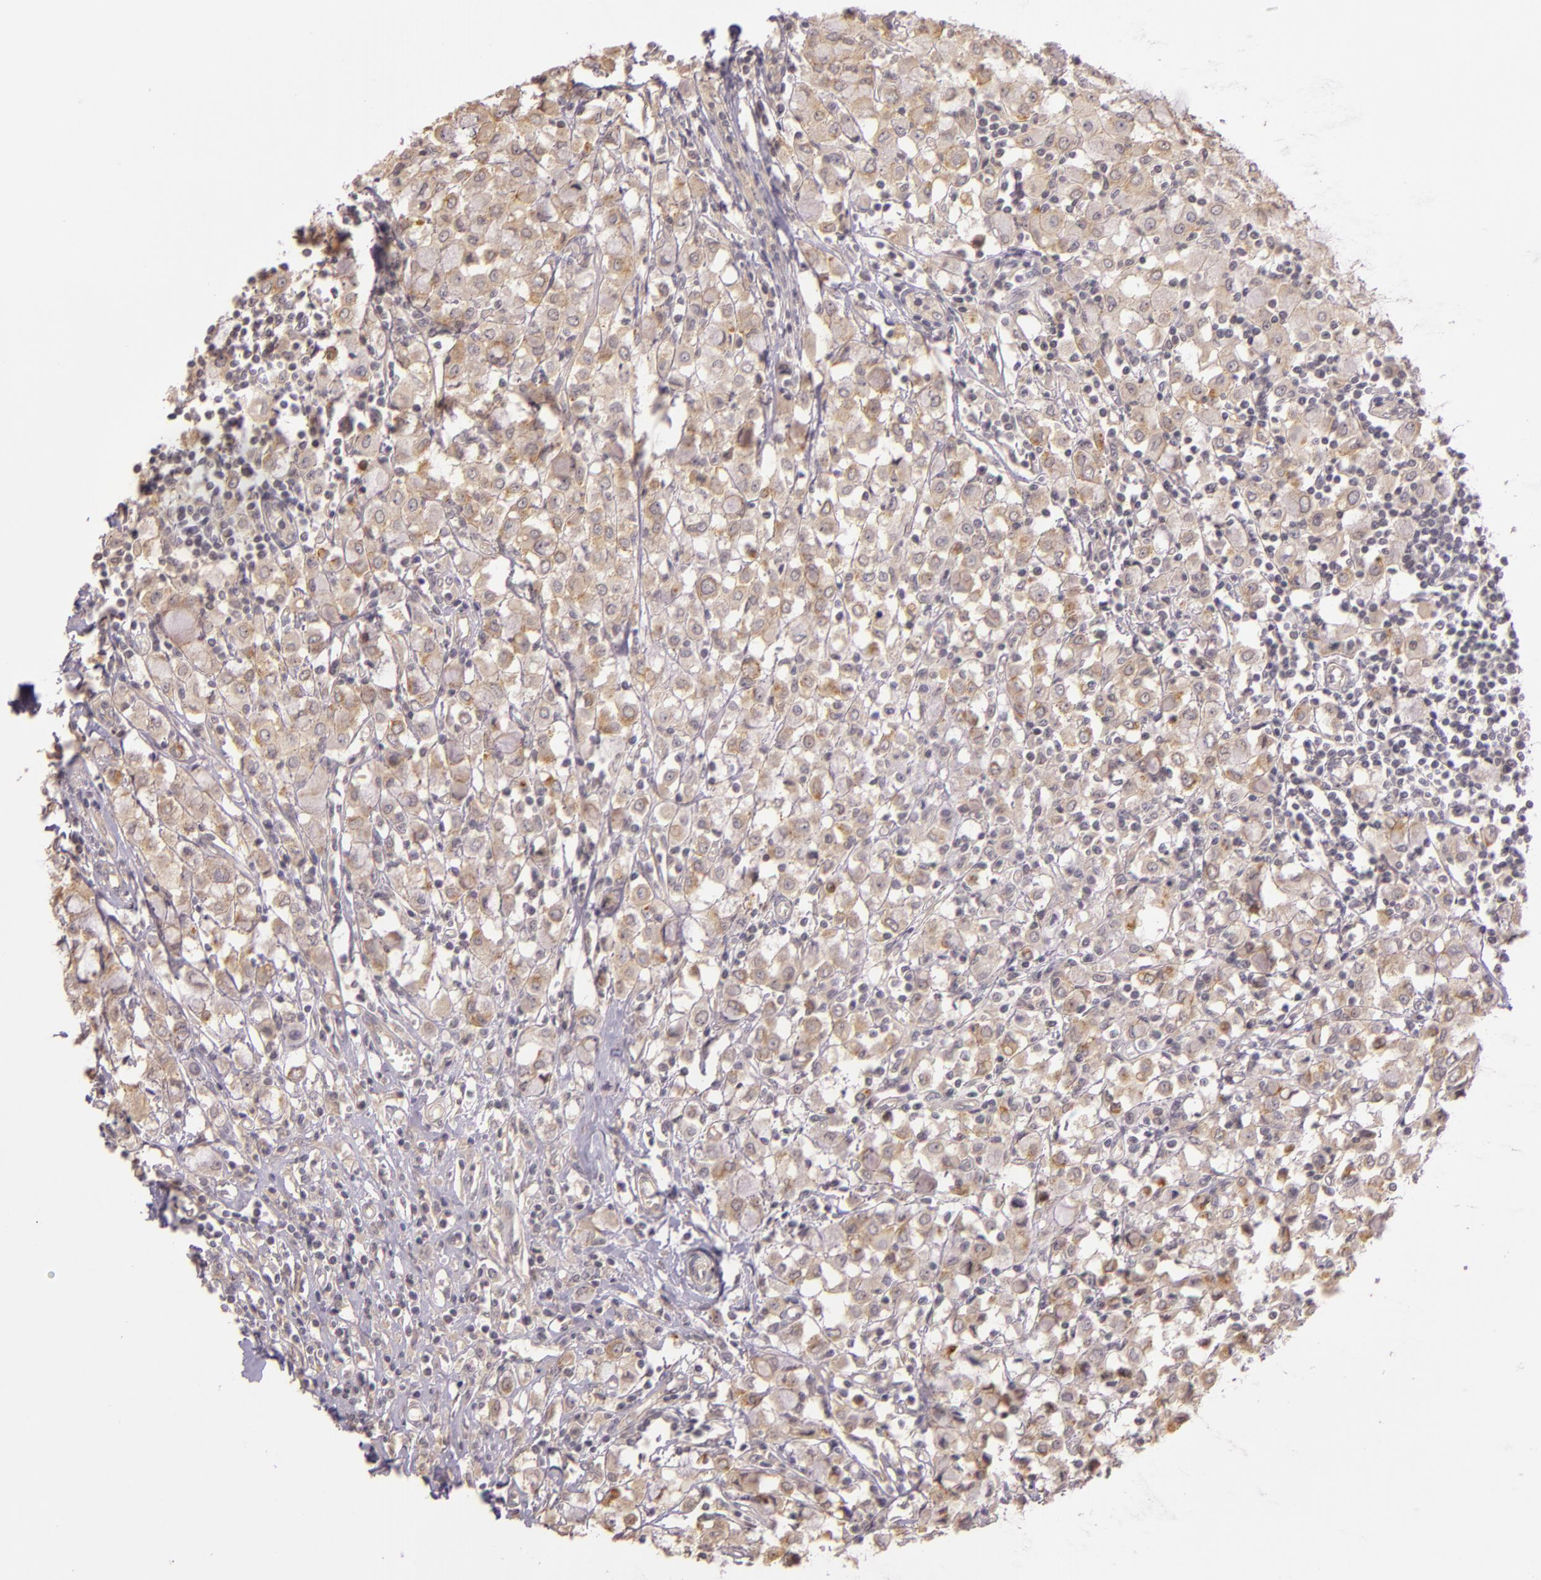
{"staining": {"intensity": "weak", "quantity": ">75%", "location": "cytoplasmic/membranous"}, "tissue": "breast cancer", "cell_type": "Tumor cells", "image_type": "cancer", "snomed": [{"axis": "morphology", "description": "Lobular carcinoma"}, {"axis": "topography", "description": "Breast"}], "caption": "The image demonstrates immunohistochemical staining of breast lobular carcinoma. There is weak cytoplasmic/membranous expression is present in approximately >75% of tumor cells.", "gene": "ARMH4", "patient": {"sex": "female", "age": 85}}